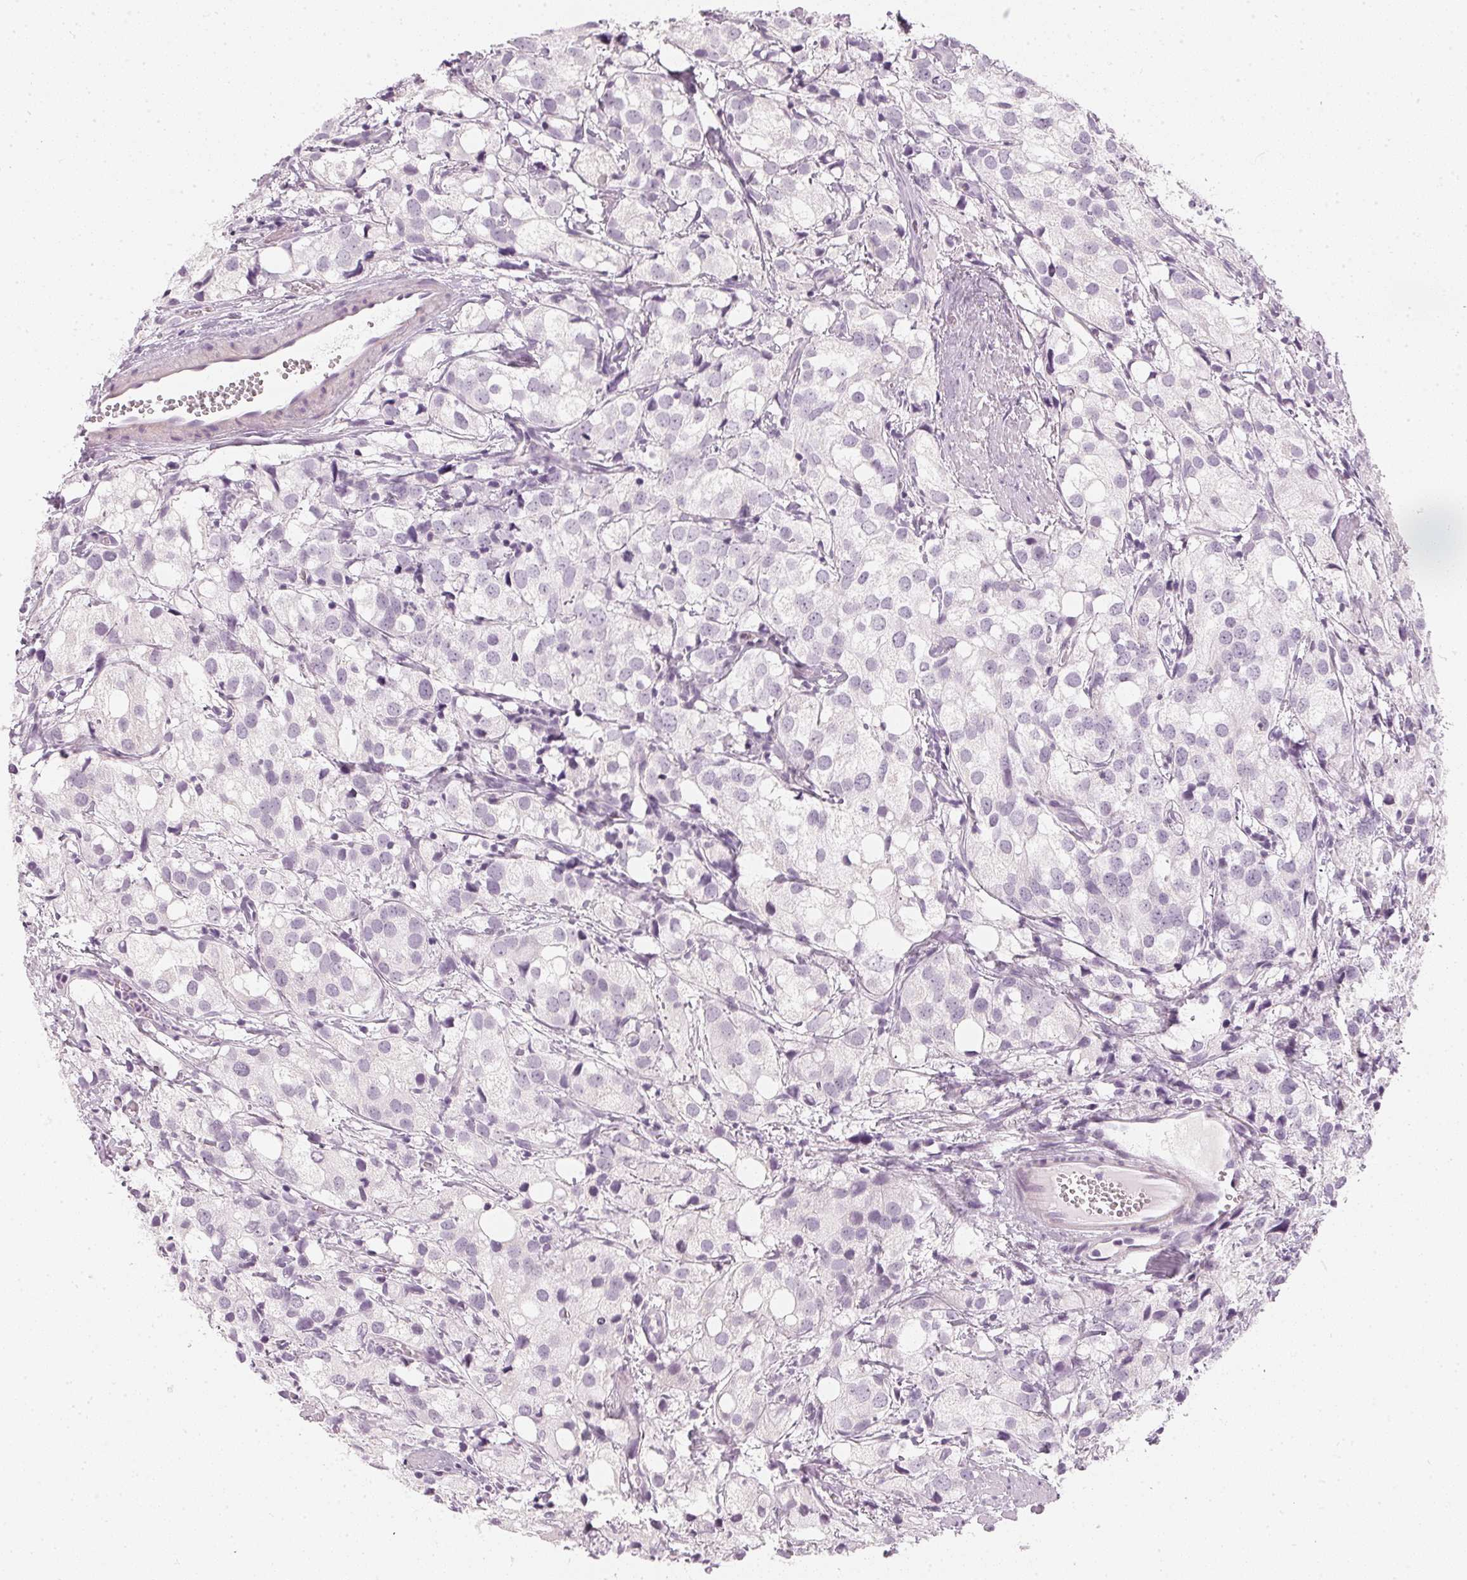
{"staining": {"intensity": "negative", "quantity": "none", "location": "none"}, "tissue": "prostate cancer", "cell_type": "Tumor cells", "image_type": "cancer", "snomed": [{"axis": "morphology", "description": "Adenocarcinoma, High grade"}, {"axis": "topography", "description": "Prostate"}], "caption": "Histopathology image shows no significant protein staining in tumor cells of prostate high-grade adenocarcinoma.", "gene": "CHST4", "patient": {"sex": "male", "age": 86}}